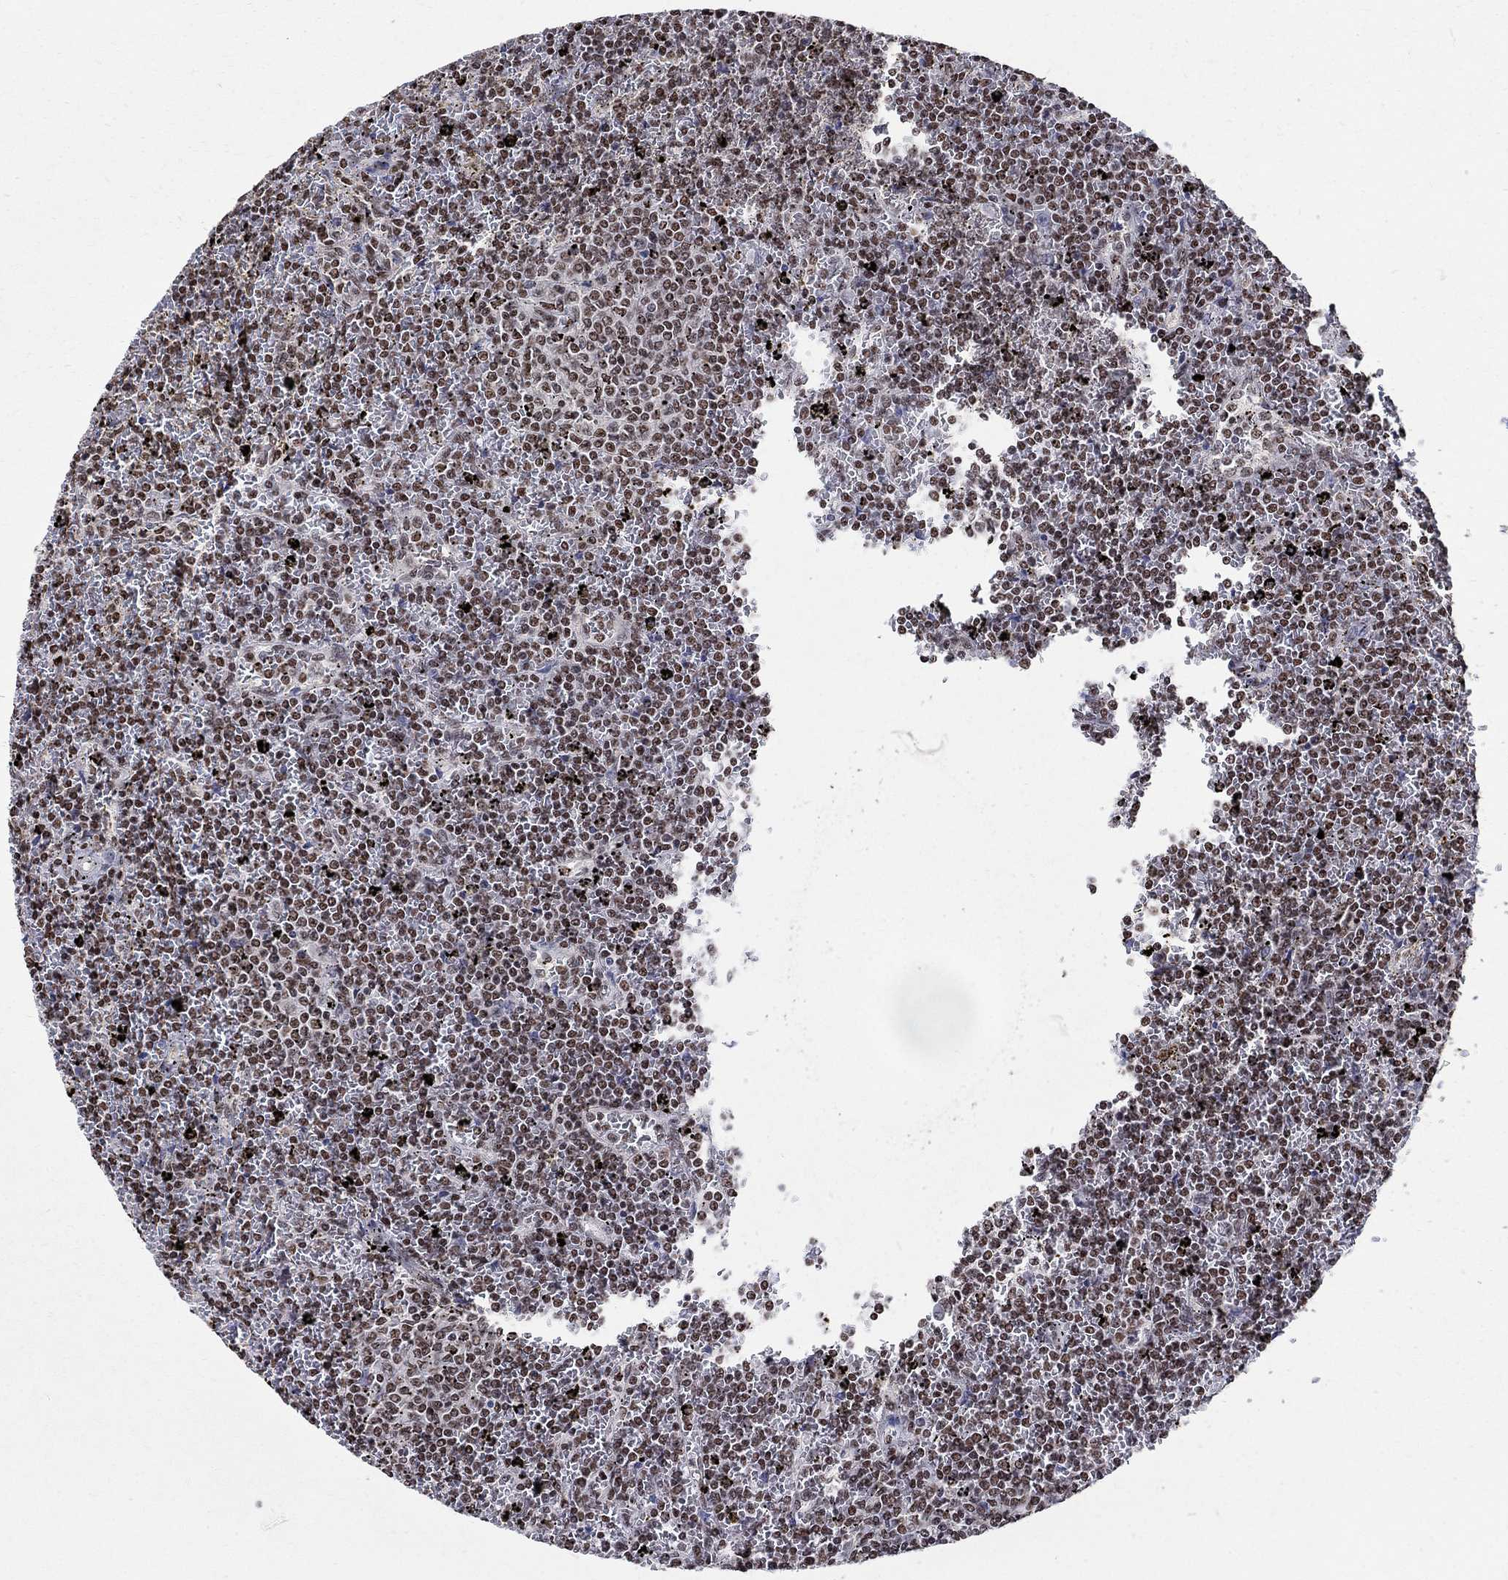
{"staining": {"intensity": "moderate", "quantity": "25%-75%", "location": "nuclear"}, "tissue": "lymphoma", "cell_type": "Tumor cells", "image_type": "cancer", "snomed": [{"axis": "morphology", "description": "Malignant lymphoma, non-Hodgkin's type, Low grade"}, {"axis": "topography", "description": "Spleen"}], "caption": "High-power microscopy captured an IHC histopathology image of malignant lymphoma, non-Hodgkin's type (low-grade), revealing moderate nuclear positivity in approximately 25%-75% of tumor cells.", "gene": "FBXO16", "patient": {"sex": "female", "age": 77}}